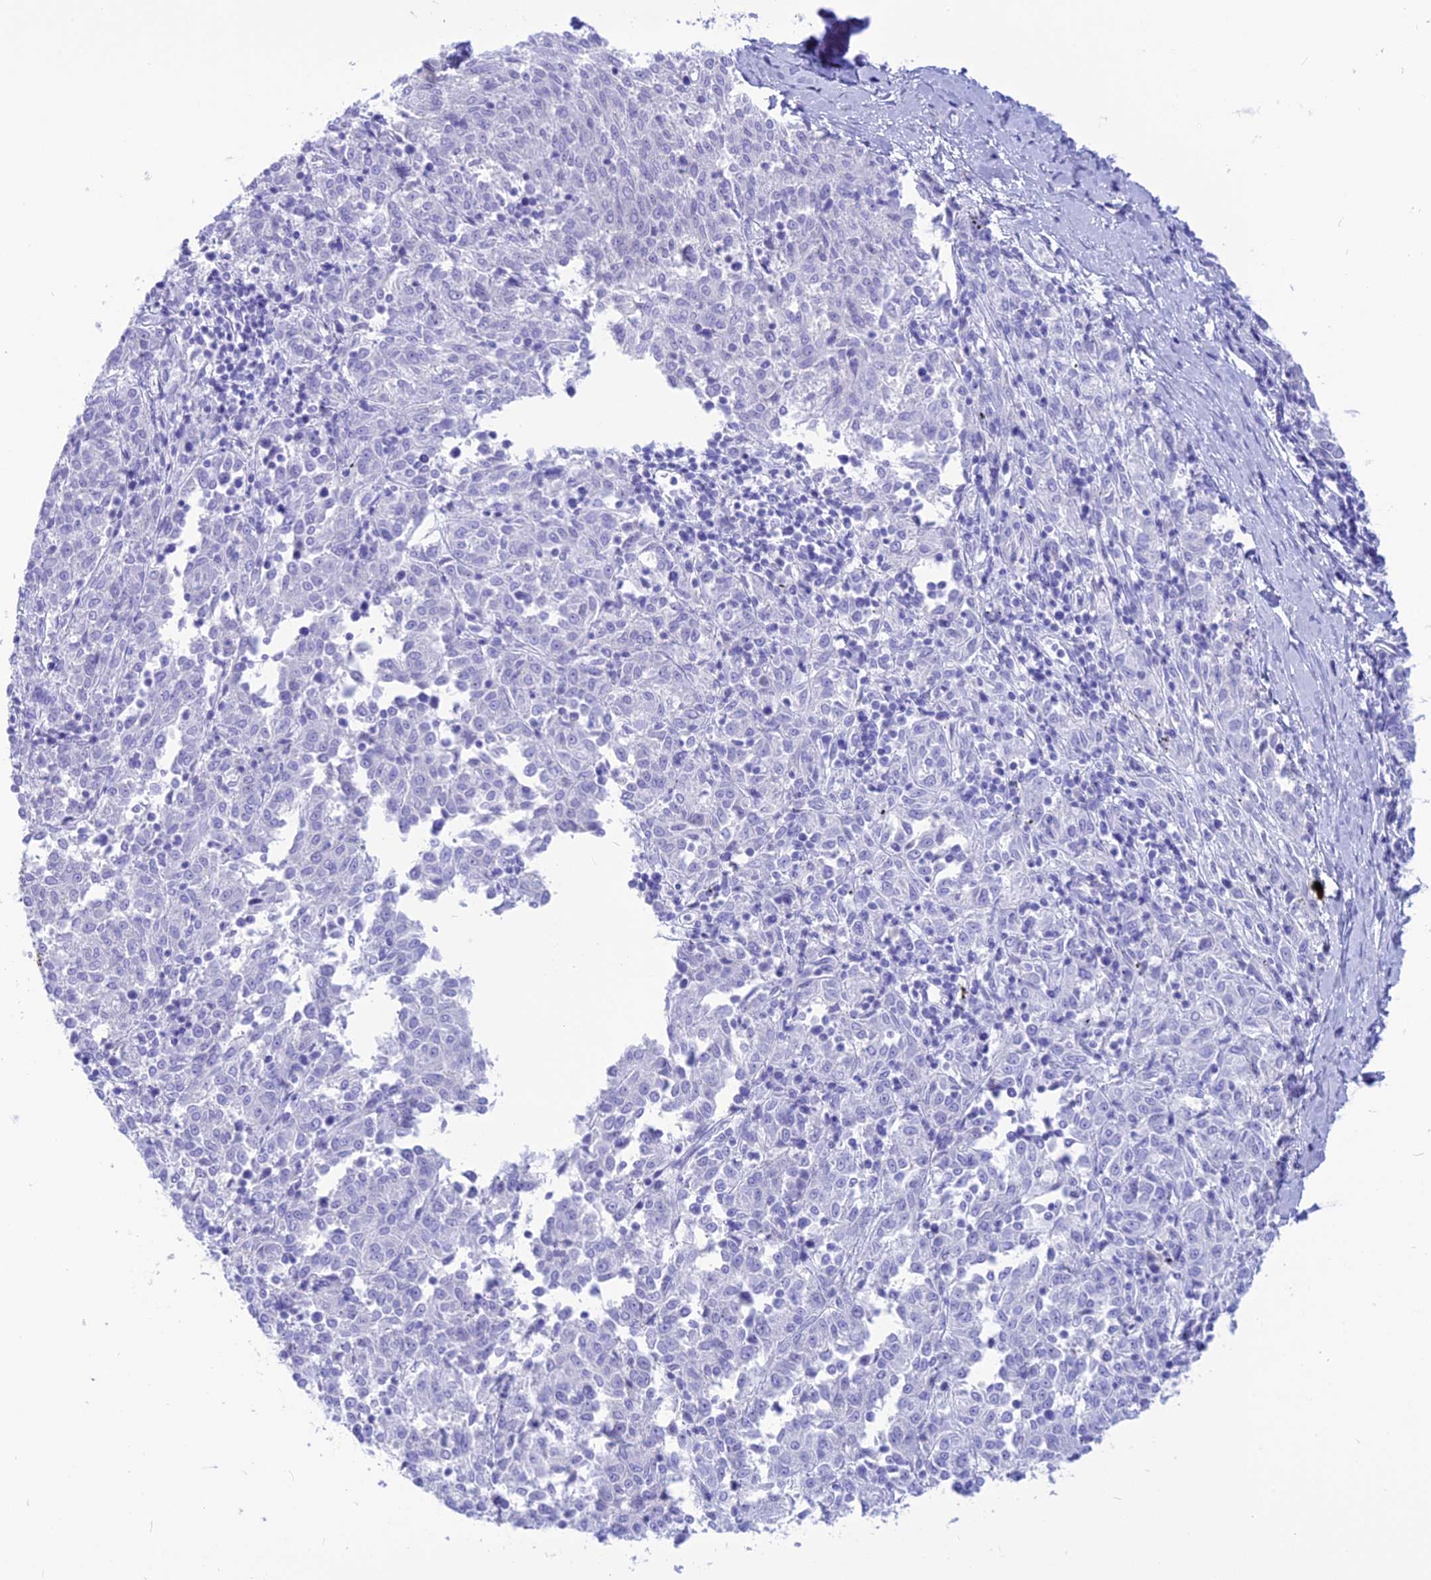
{"staining": {"intensity": "negative", "quantity": "none", "location": "none"}, "tissue": "melanoma", "cell_type": "Tumor cells", "image_type": "cancer", "snomed": [{"axis": "morphology", "description": "Malignant melanoma, NOS"}, {"axis": "topography", "description": "Skin"}], "caption": "This is an immunohistochemistry (IHC) image of human malignant melanoma. There is no staining in tumor cells.", "gene": "GLYATL1", "patient": {"sex": "female", "age": 72}}